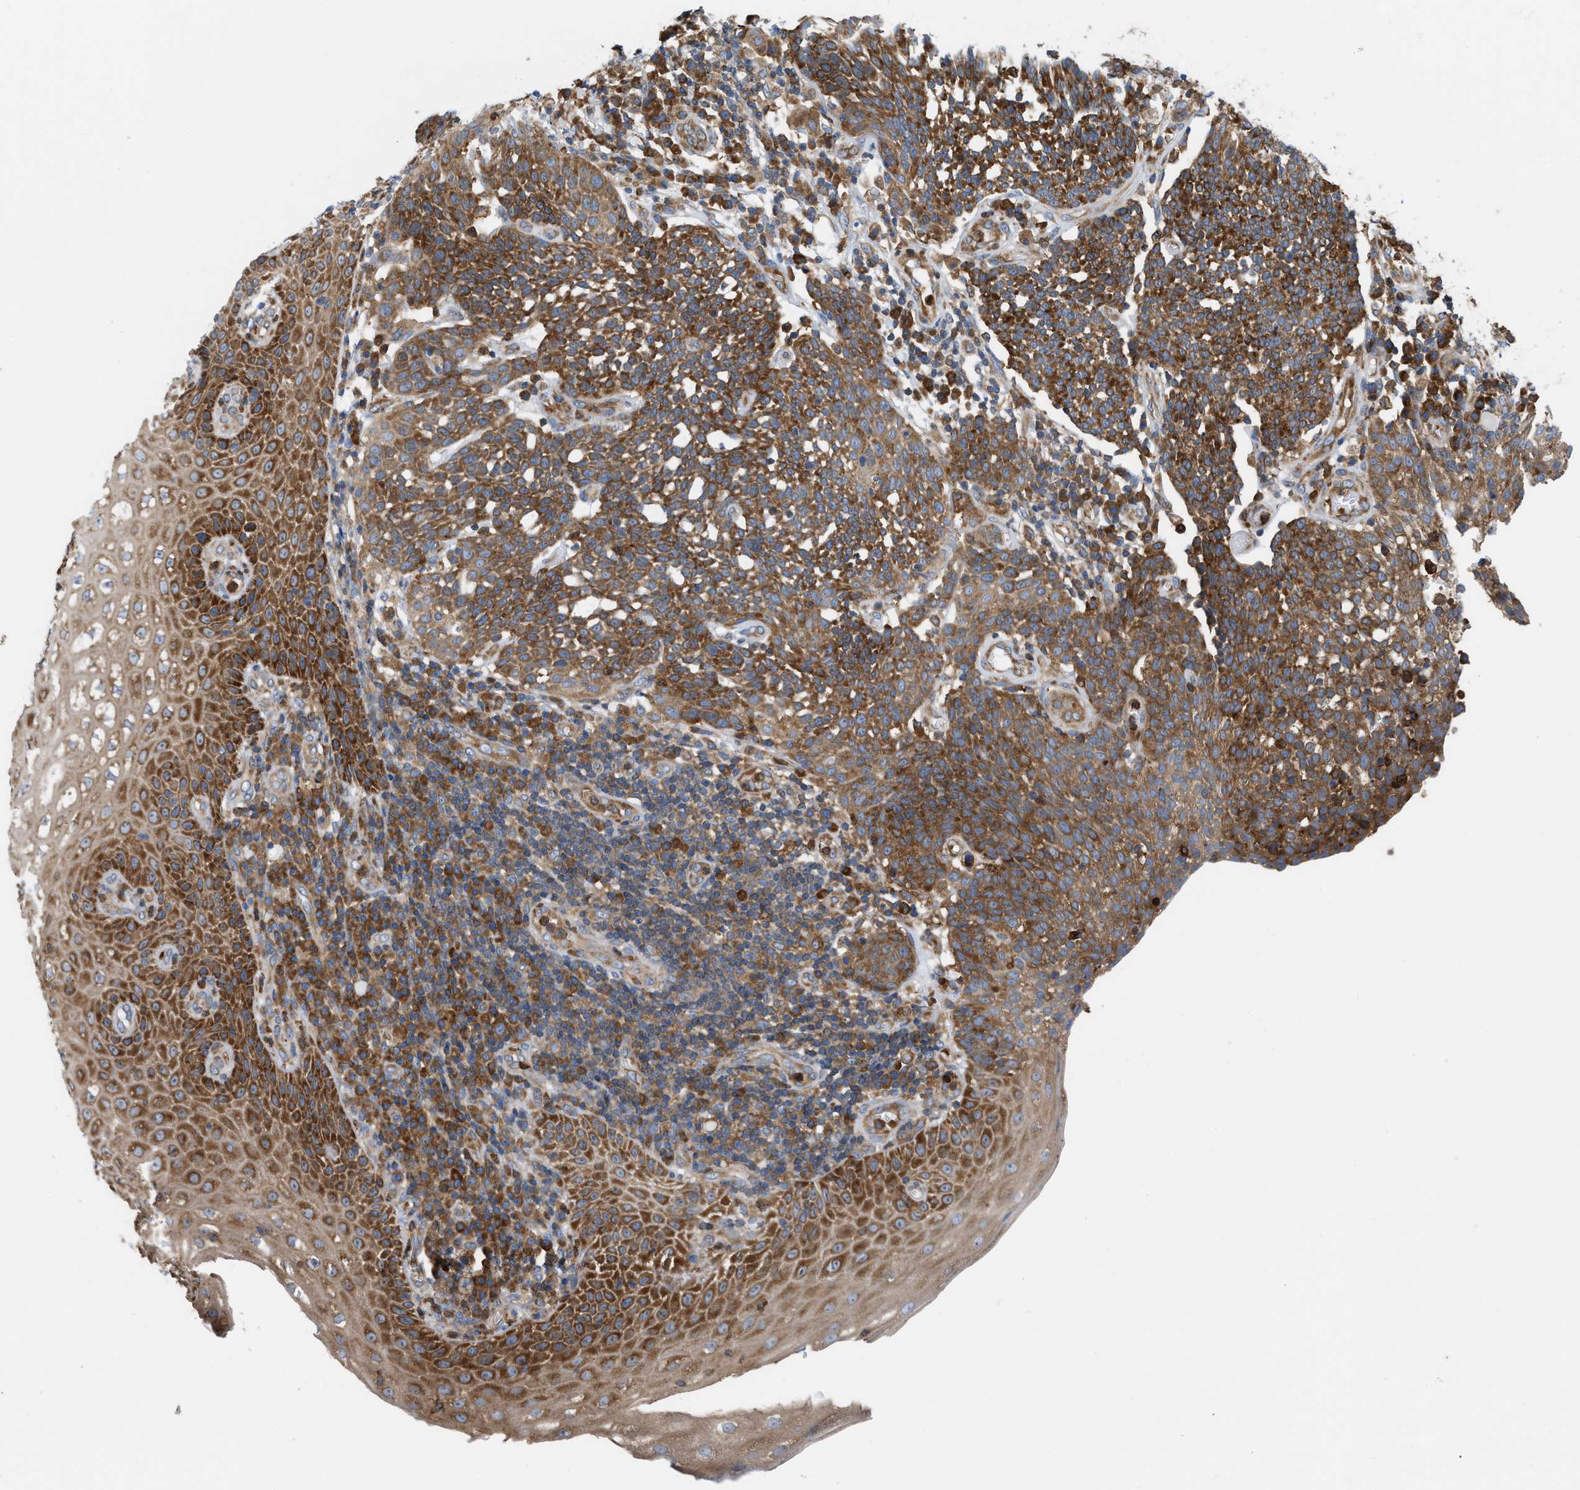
{"staining": {"intensity": "strong", "quantity": ">75%", "location": "cytoplasmic/membranous"}, "tissue": "cervical cancer", "cell_type": "Tumor cells", "image_type": "cancer", "snomed": [{"axis": "morphology", "description": "Squamous cell carcinoma, NOS"}, {"axis": "topography", "description": "Cervix"}], "caption": "Protein expression analysis of cervical cancer demonstrates strong cytoplasmic/membranous positivity in approximately >75% of tumor cells.", "gene": "GPAT4", "patient": {"sex": "female", "age": 34}}